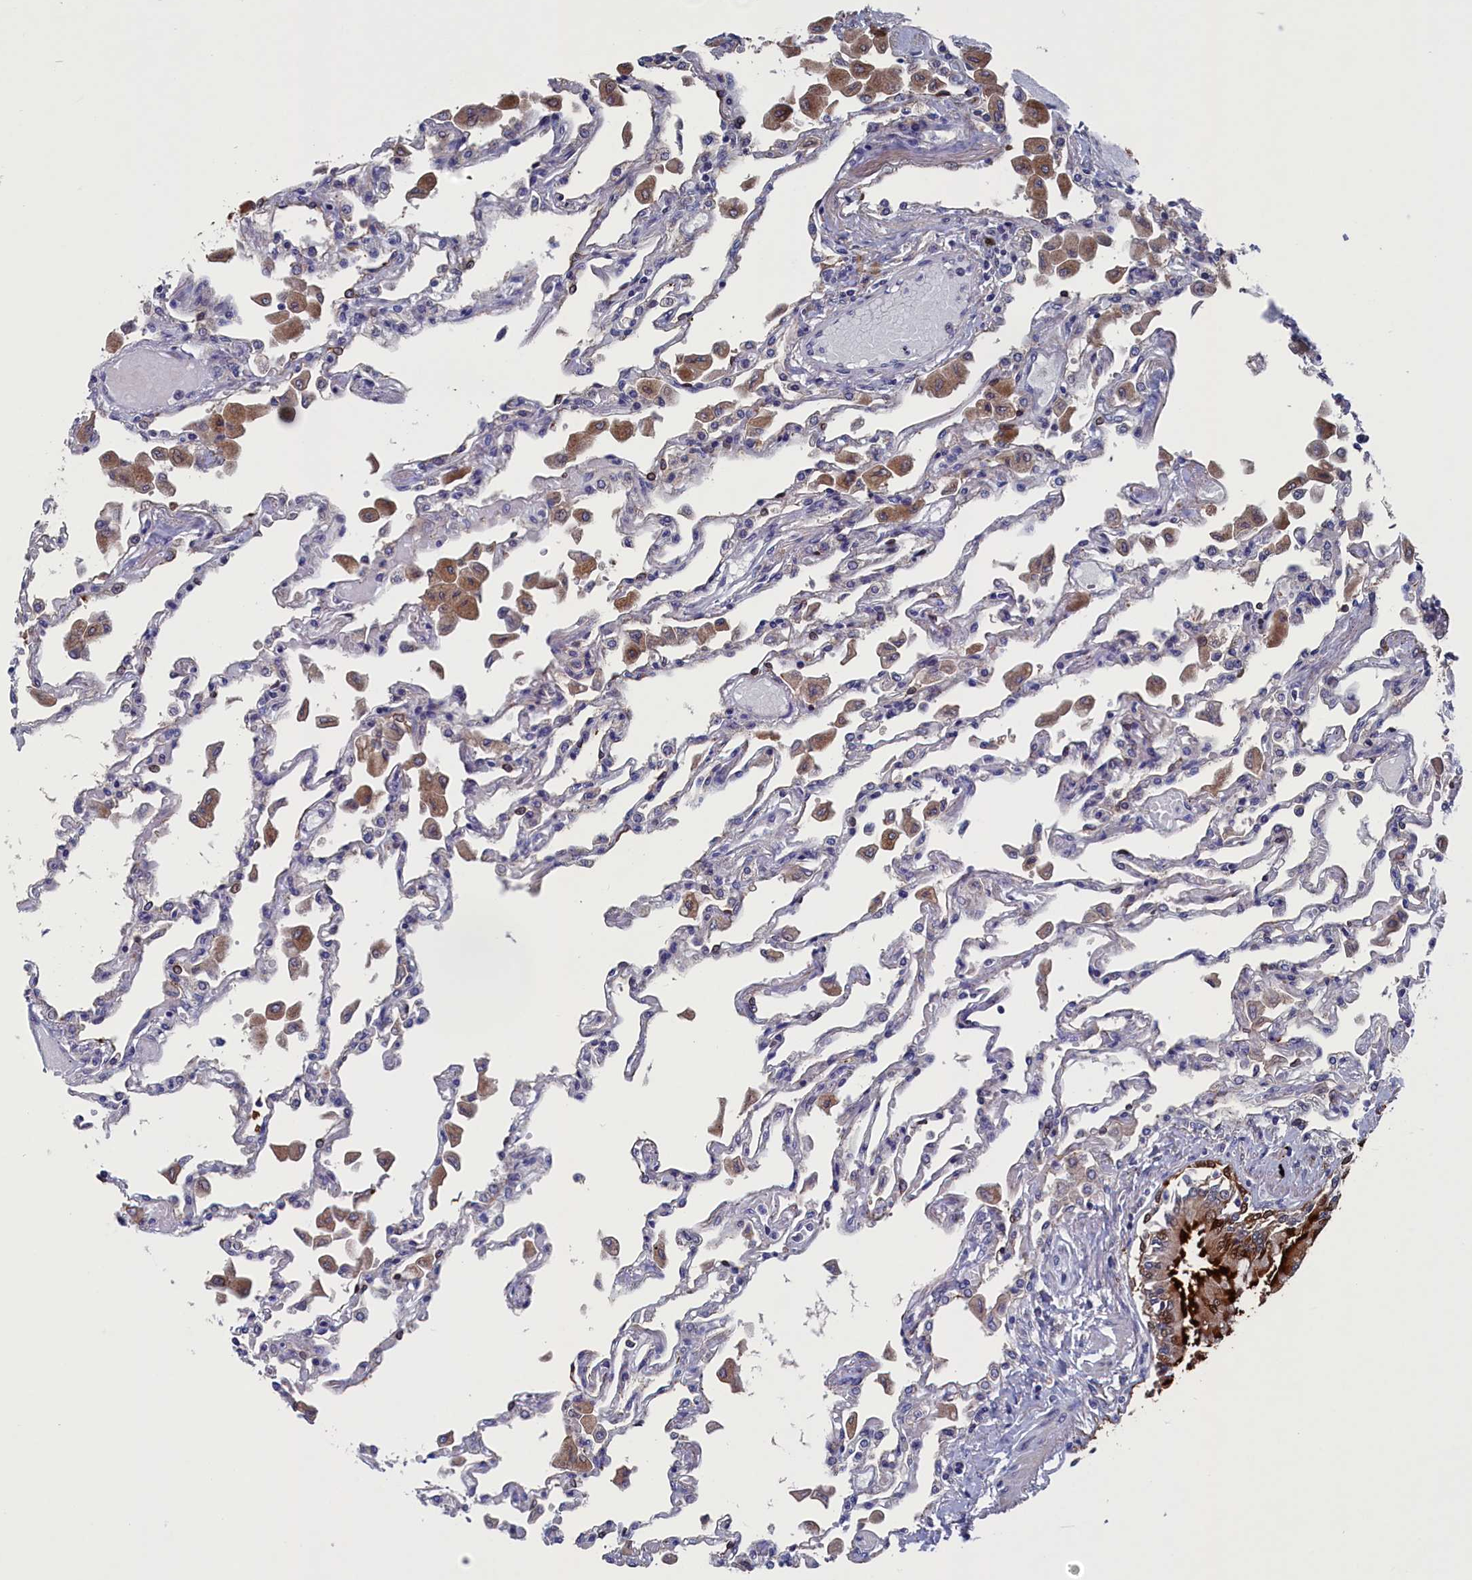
{"staining": {"intensity": "negative", "quantity": "none", "location": "none"}, "tissue": "lung", "cell_type": "Alveolar cells", "image_type": "normal", "snomed": [{"axis": "morphology", "description": "Normal tissue, NOS"}, {"axis": "topography", "description": "Bronchus"}, {"axis": "topography", "description": "Lung"}], "caption": "This is an immunohistochemistry (IHC) photomicrograph of benign human lung. There is no staining in alveolar cells.", "gene": "SPATA13", "patient": {"sex": "female", "age": 49}}